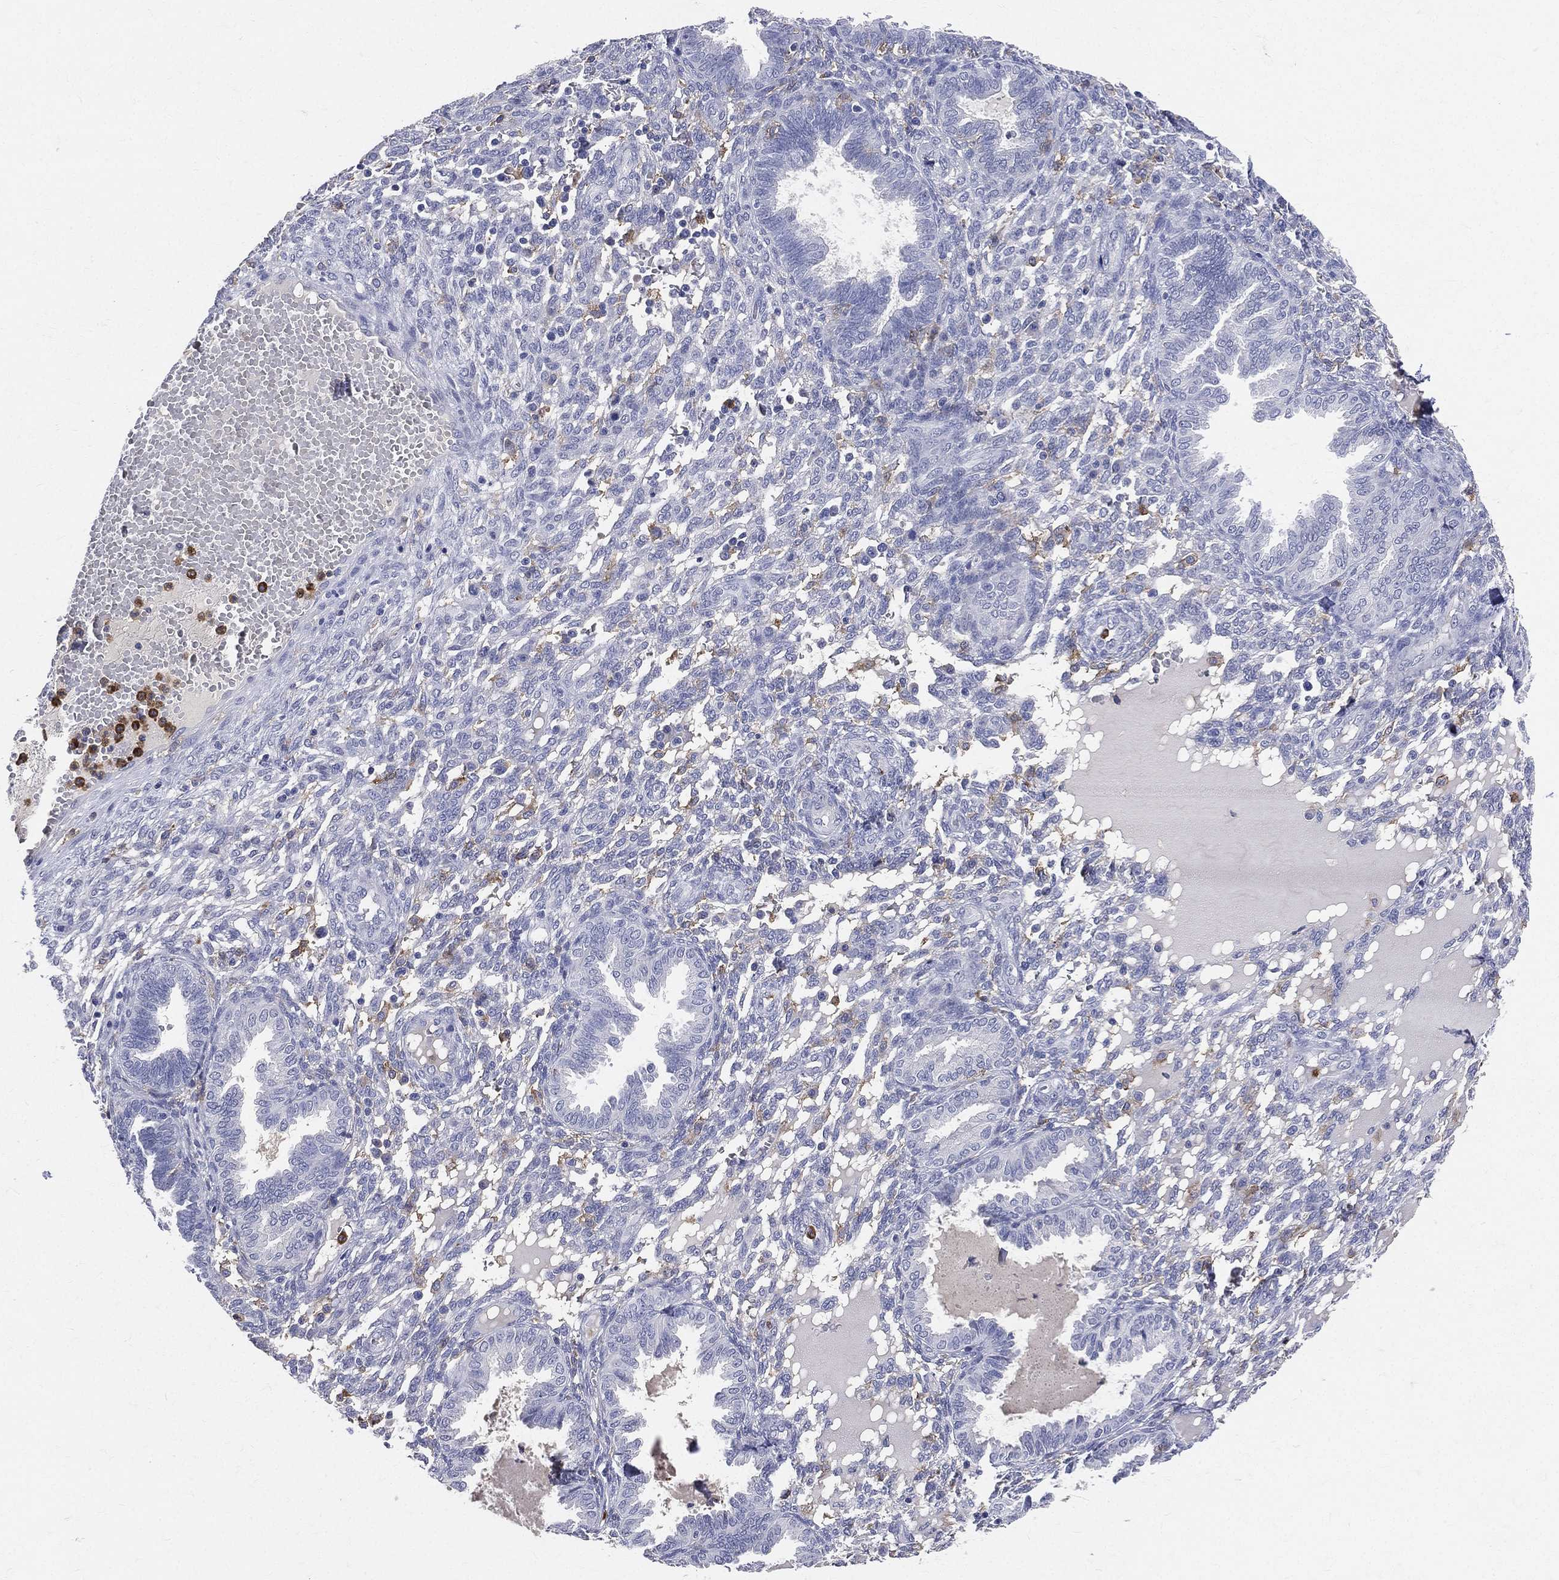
{"staining": {"intensity": "negative", "quantity": "none", "location": "none"}, "tissue": "endometrium", "cell_type": "Cells in endometrial stroma", "image_type": "normal", "snomed": [{"axis": "morphology", "description": "Normal tissue, NOS"}, {"axis": "topography", "description": "Endometrium"}], "caption": "Immunohistochemistry (IHC) photomicrograph of unremarkable endometrium: human endometrium stained with DAB (3,3'-diaminobenzidine) displays no significant protein positivity in cells in endometrial stroma.", "gene": "CD33", "patient": {"sex": "female", "age": 42}}